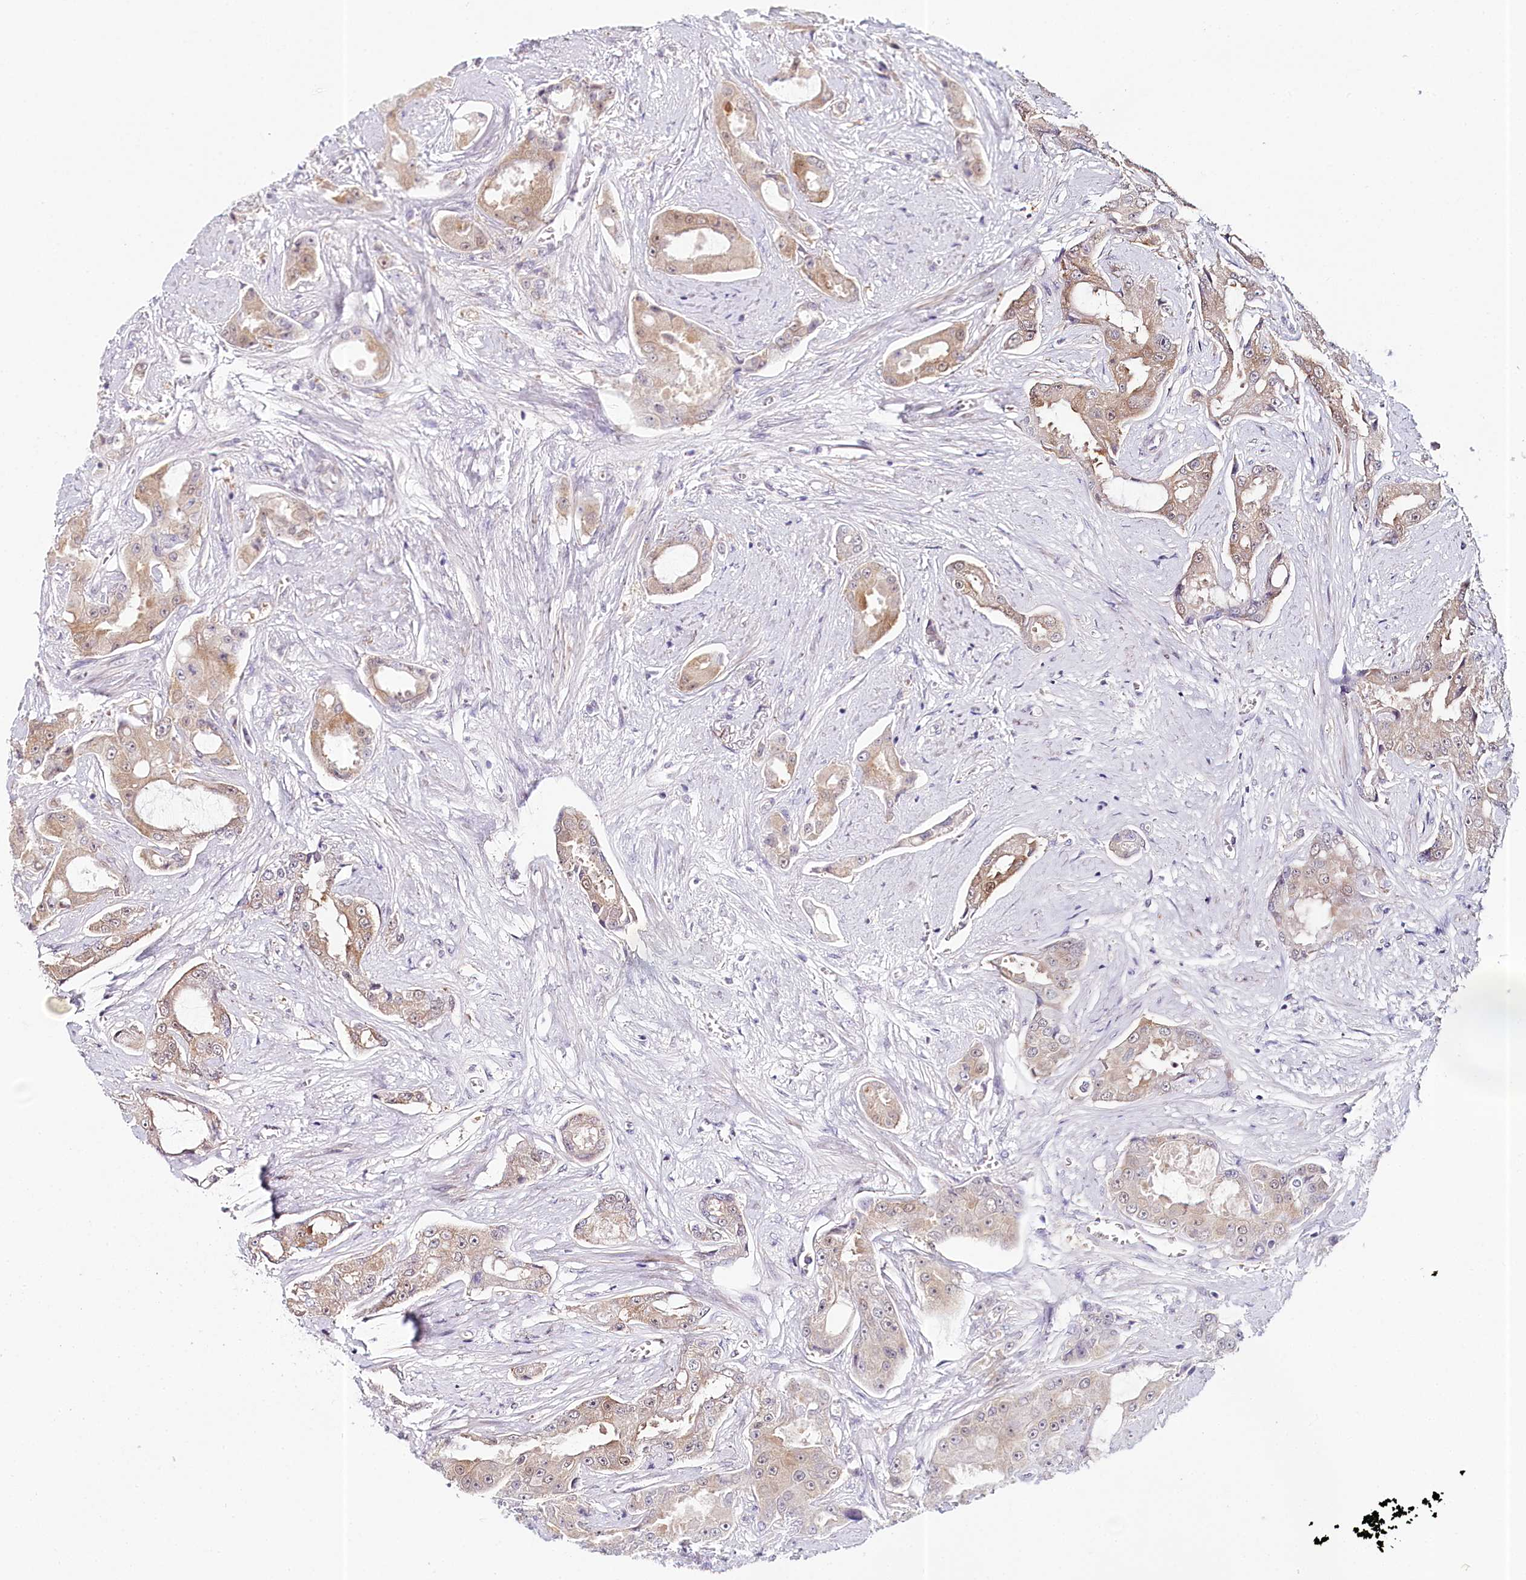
{"staining": {"intensity": "weak", "quantity": "25%-75%", "location": "cytoplasmic/membranous"}, "tissue": "prostate cancer", "cell_type": "Tumor cells", "image_type": "cancer", "snomed": [{"axis": "morphology", "description": "Adenocarcinoma, High grade"}, {"axis": "topography", "description": "Prostate"}], "caption": "Immunohistochemical staining of prostate cancer exhibits weak cytoplasmic/membranous protein expression in approximately 25%-75% of tumor cells.", "gene": "AMTN", "patient": {"sex": "male", "age": 73}}